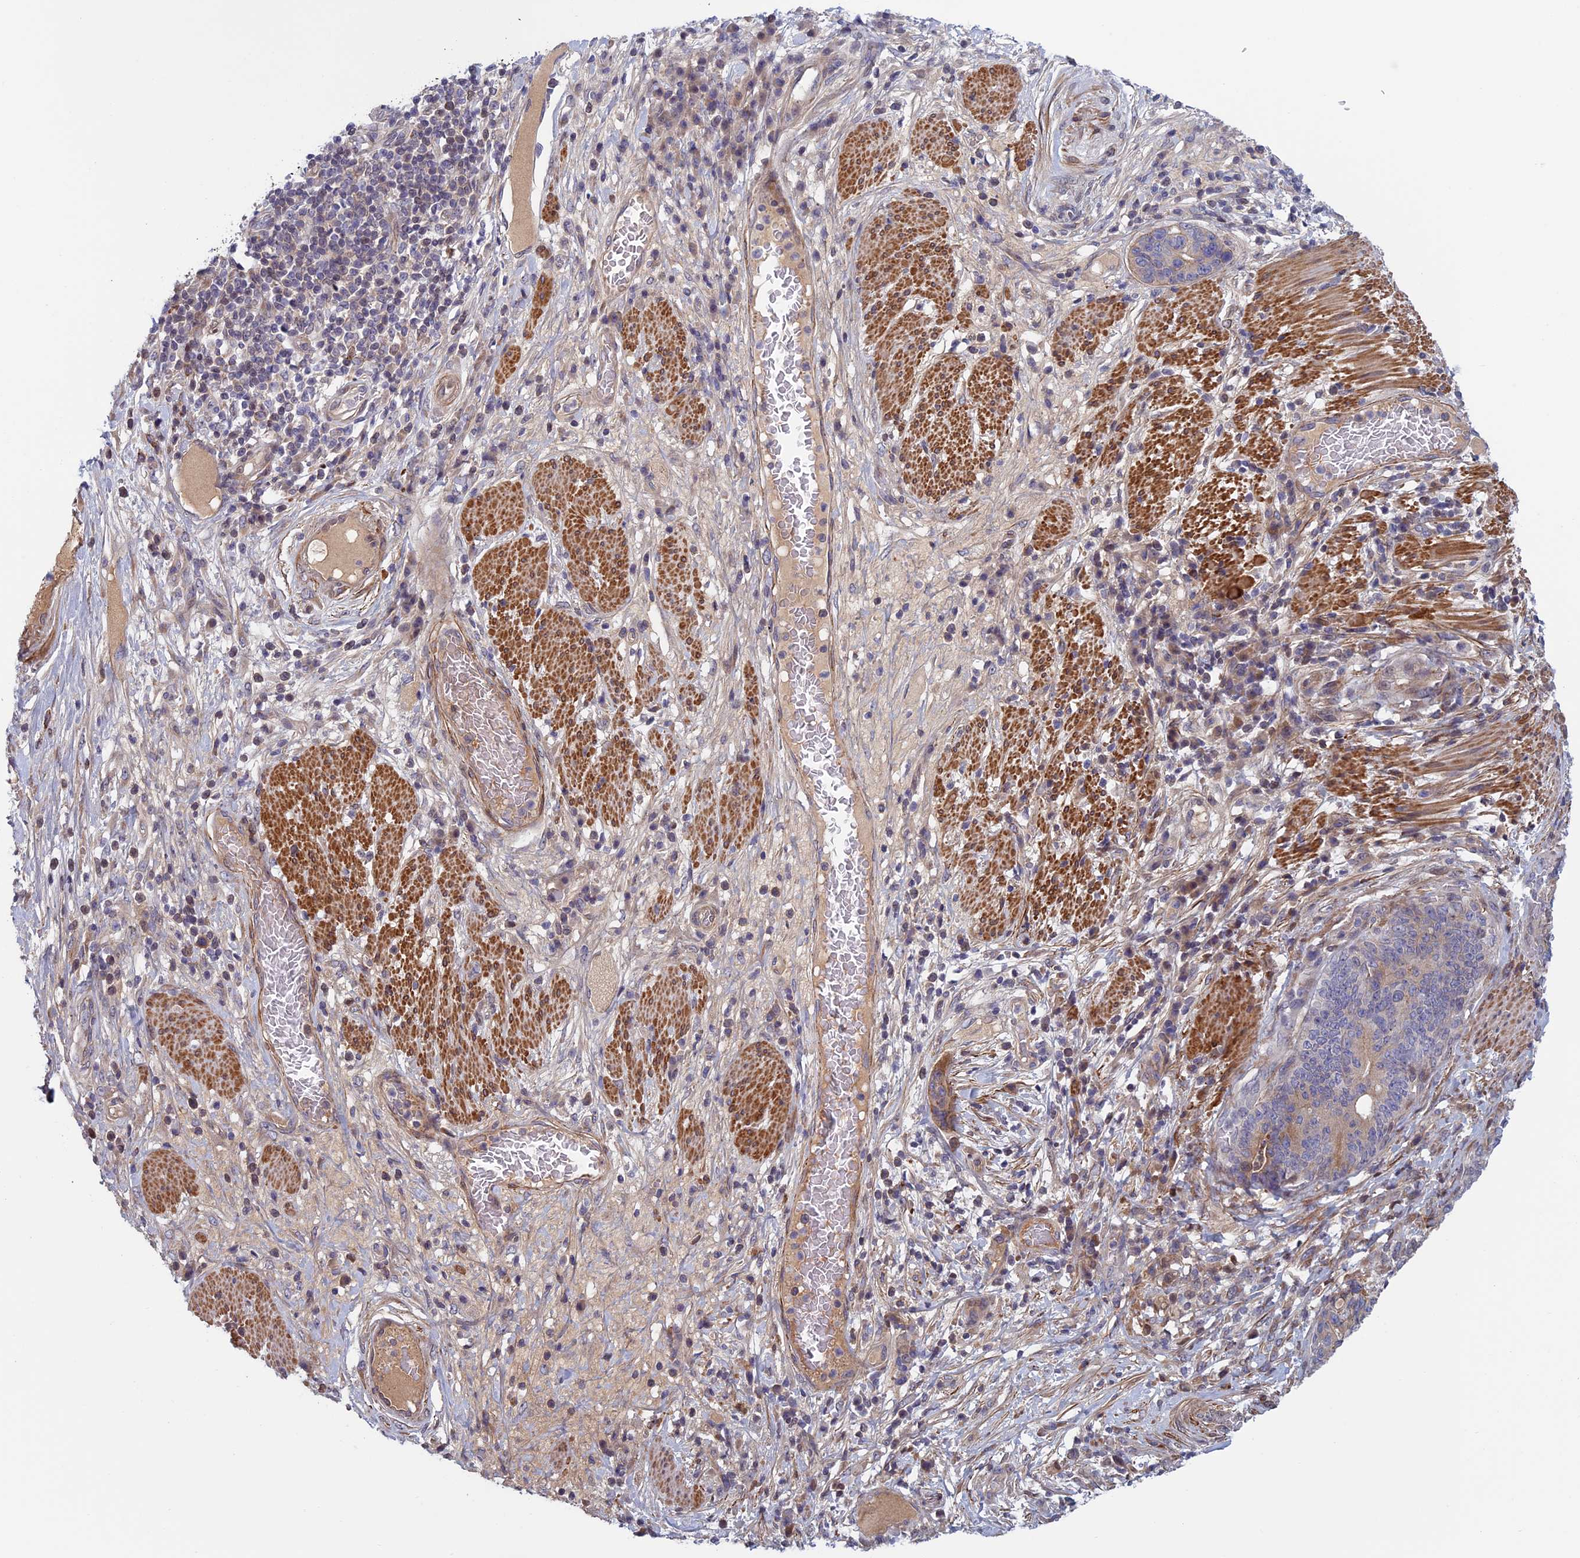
{"staining": {"intensity": "weak", "quantity": "25%-75%", "location": "cytoplasmic/membranous"}, "tissue": "stomach cancer", "cell_type": "Tumor cells", "image_type": "cancer", "snomed": [{"axis": "morphology", "description": "Normal tissue, NOS"}, {"axis": "morphology", "description": "Adenocarcinoma, NOS"}, {"axis": "topography", "description": "Stomach"}], "caption": "This micrograph reveals immunohistochemistry staining of adenocarcinoma (stomach), with low weak cytoplasmic/membranous positivity in about 25%-75% of tumor cells.", "gene": "FADS1", "patient": {"sex": "female", "age": 64}}